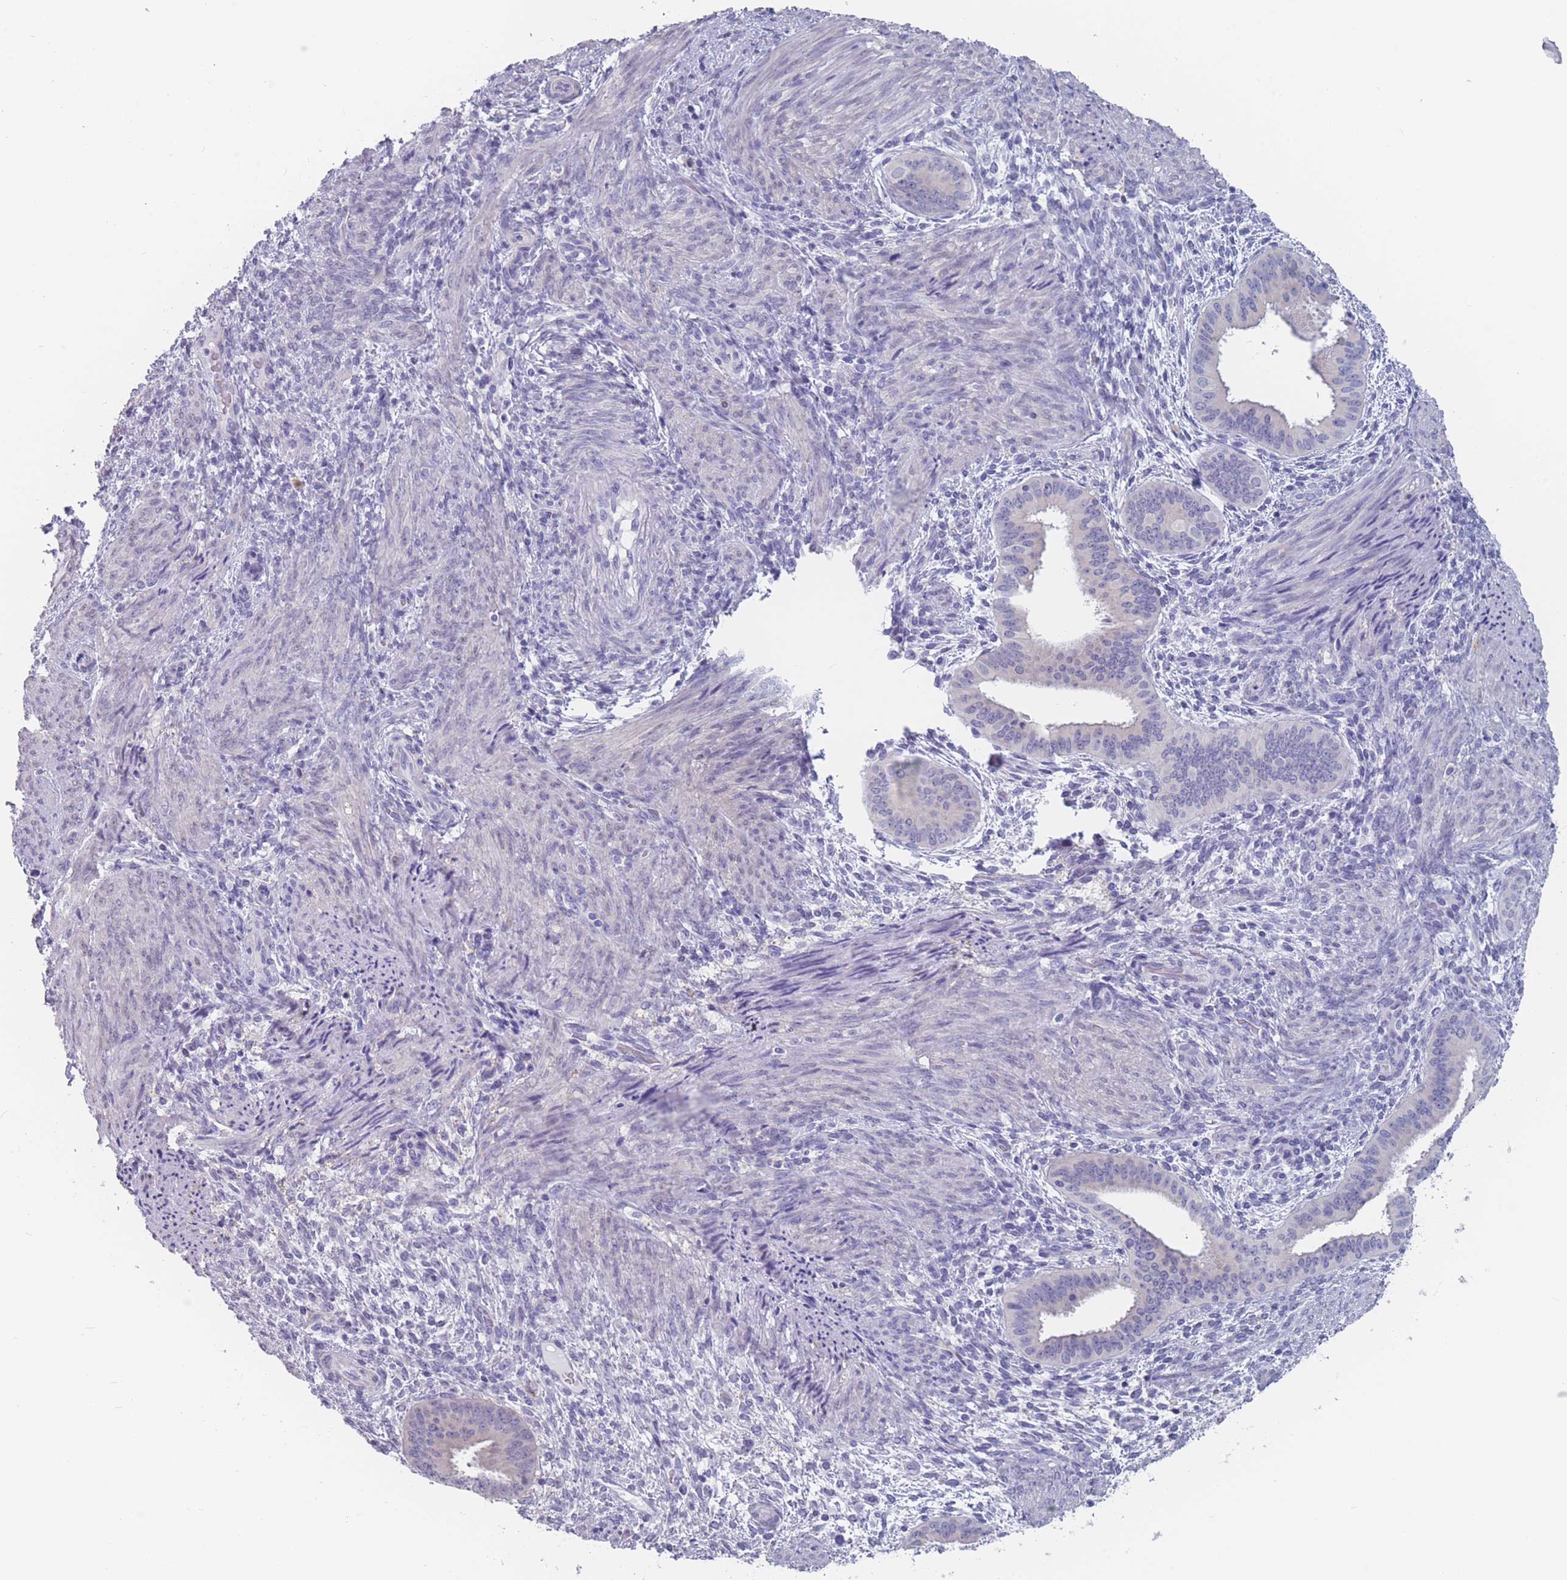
{"staining": {"intensity": "negative", "quantity": "none", "location": "none"}, "tissue": "endometrium", "cell_type": "Cells in endometrial stroma", "image_type": "normal", "snomed": [{"axis": "morphology", "description": "Normal tissue, NOS"}, {"axis": "topography", "description": "Endometrium"}], "caption": "Image shows no protein expression in cells in endometrial stroma of benign endometrium. (Immunohistochemistry, brightfield microscopy, high magnification).", "gene": "CYP51A1", "patient": {"sex": "female", "age": 36}}